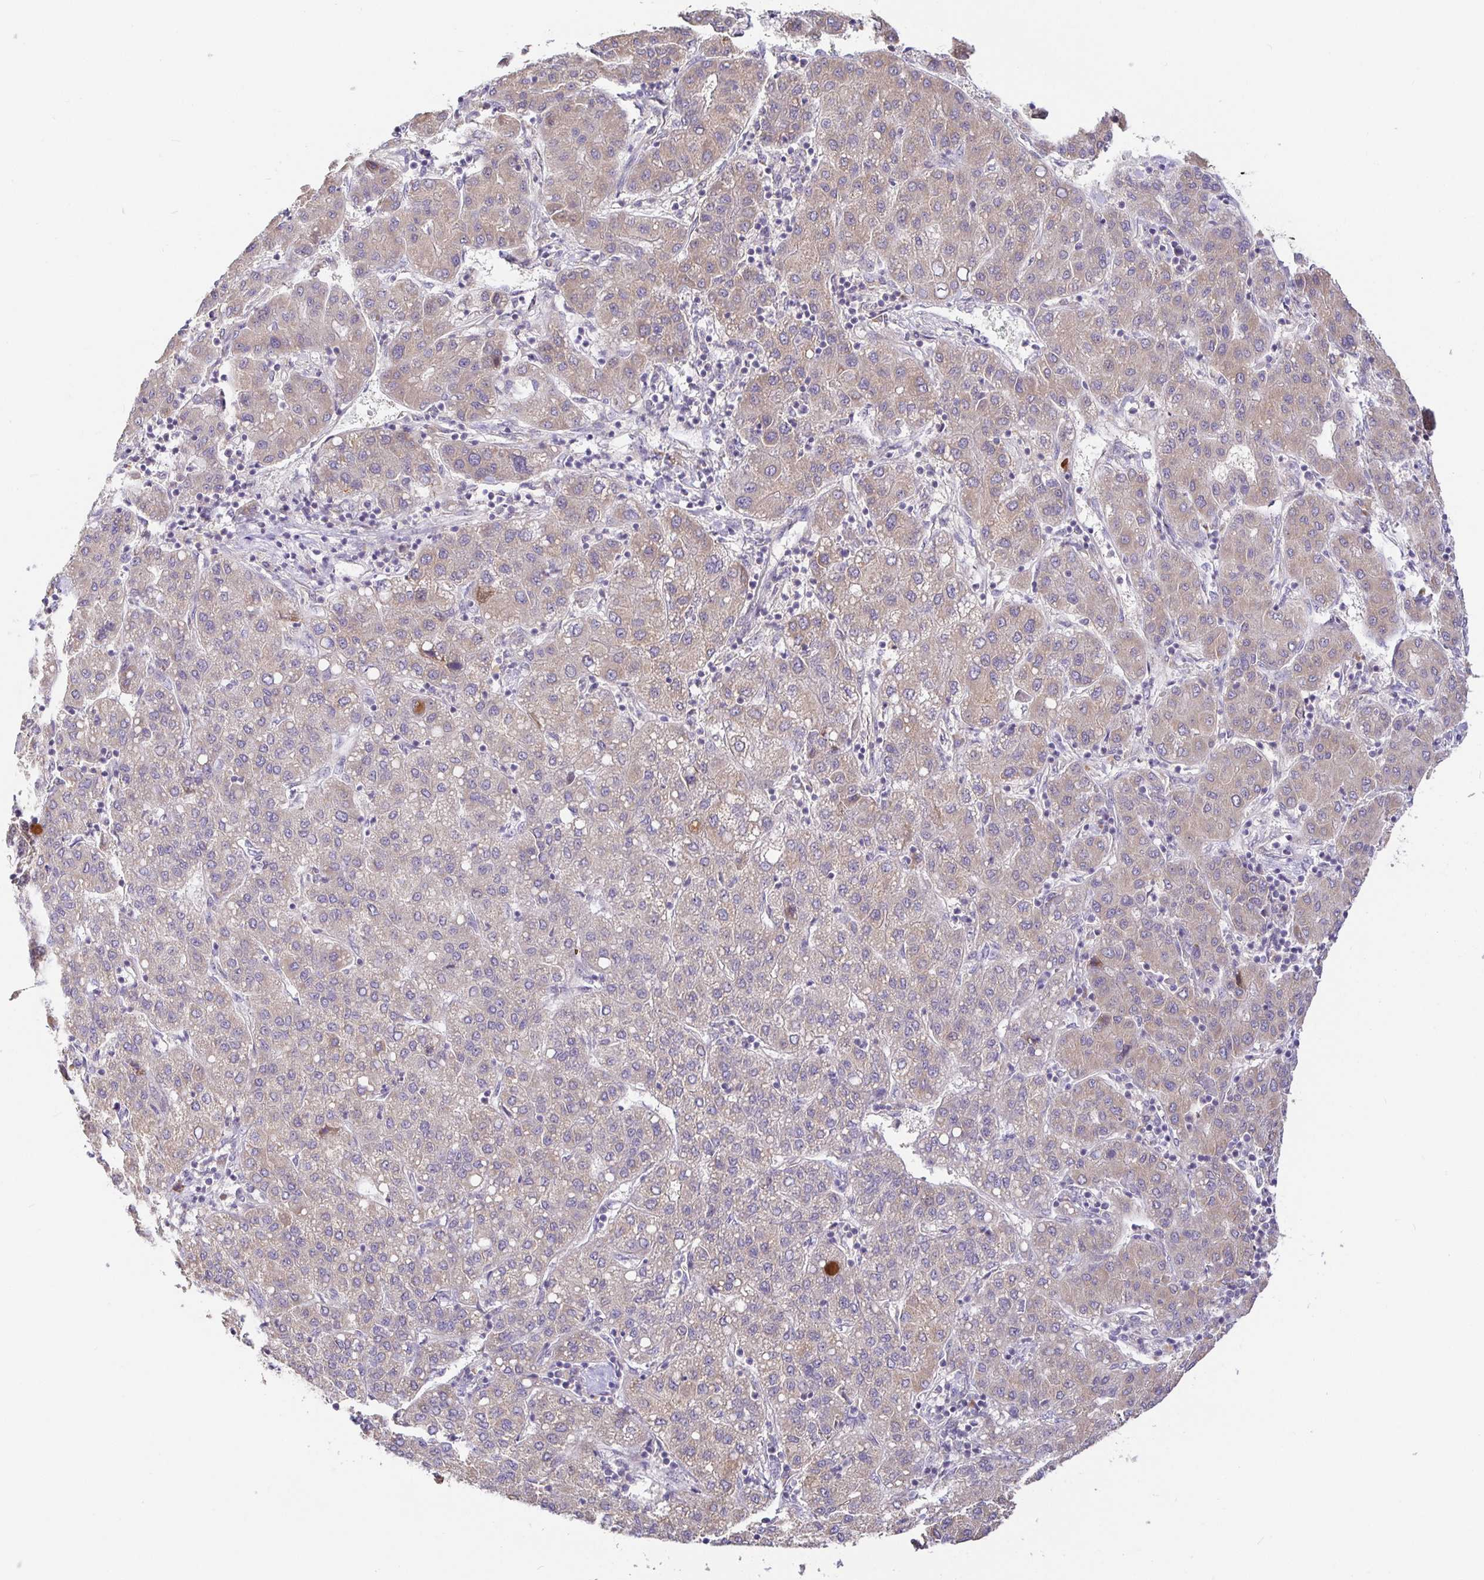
{"staining": {"intensity": "moderate", "quantity": ">75%", "location": "cytoplasmic/membranous"}, "tissue": "liver cancer", "cell_type": "Tumor cells", "image_type": "cancer", "snomed": [{"axis": "morphology", "description": "Carcinoma, Hepatocellular, NOS"}, {"axis": "topography", "description": "Liver"}], "caption": "An IHC histopathology image of neoplastic tissue is shown. Protein staining in brown highlights moderate cytoplasmic/membranous positivity in liver cancer (hepatocellular carcinoma) within tumor cells. (Brightfield microscopy of DAB IHC at high magnification).", "gene": "ZDHHC11", "patient": {"sex": "male", "age": 65}}